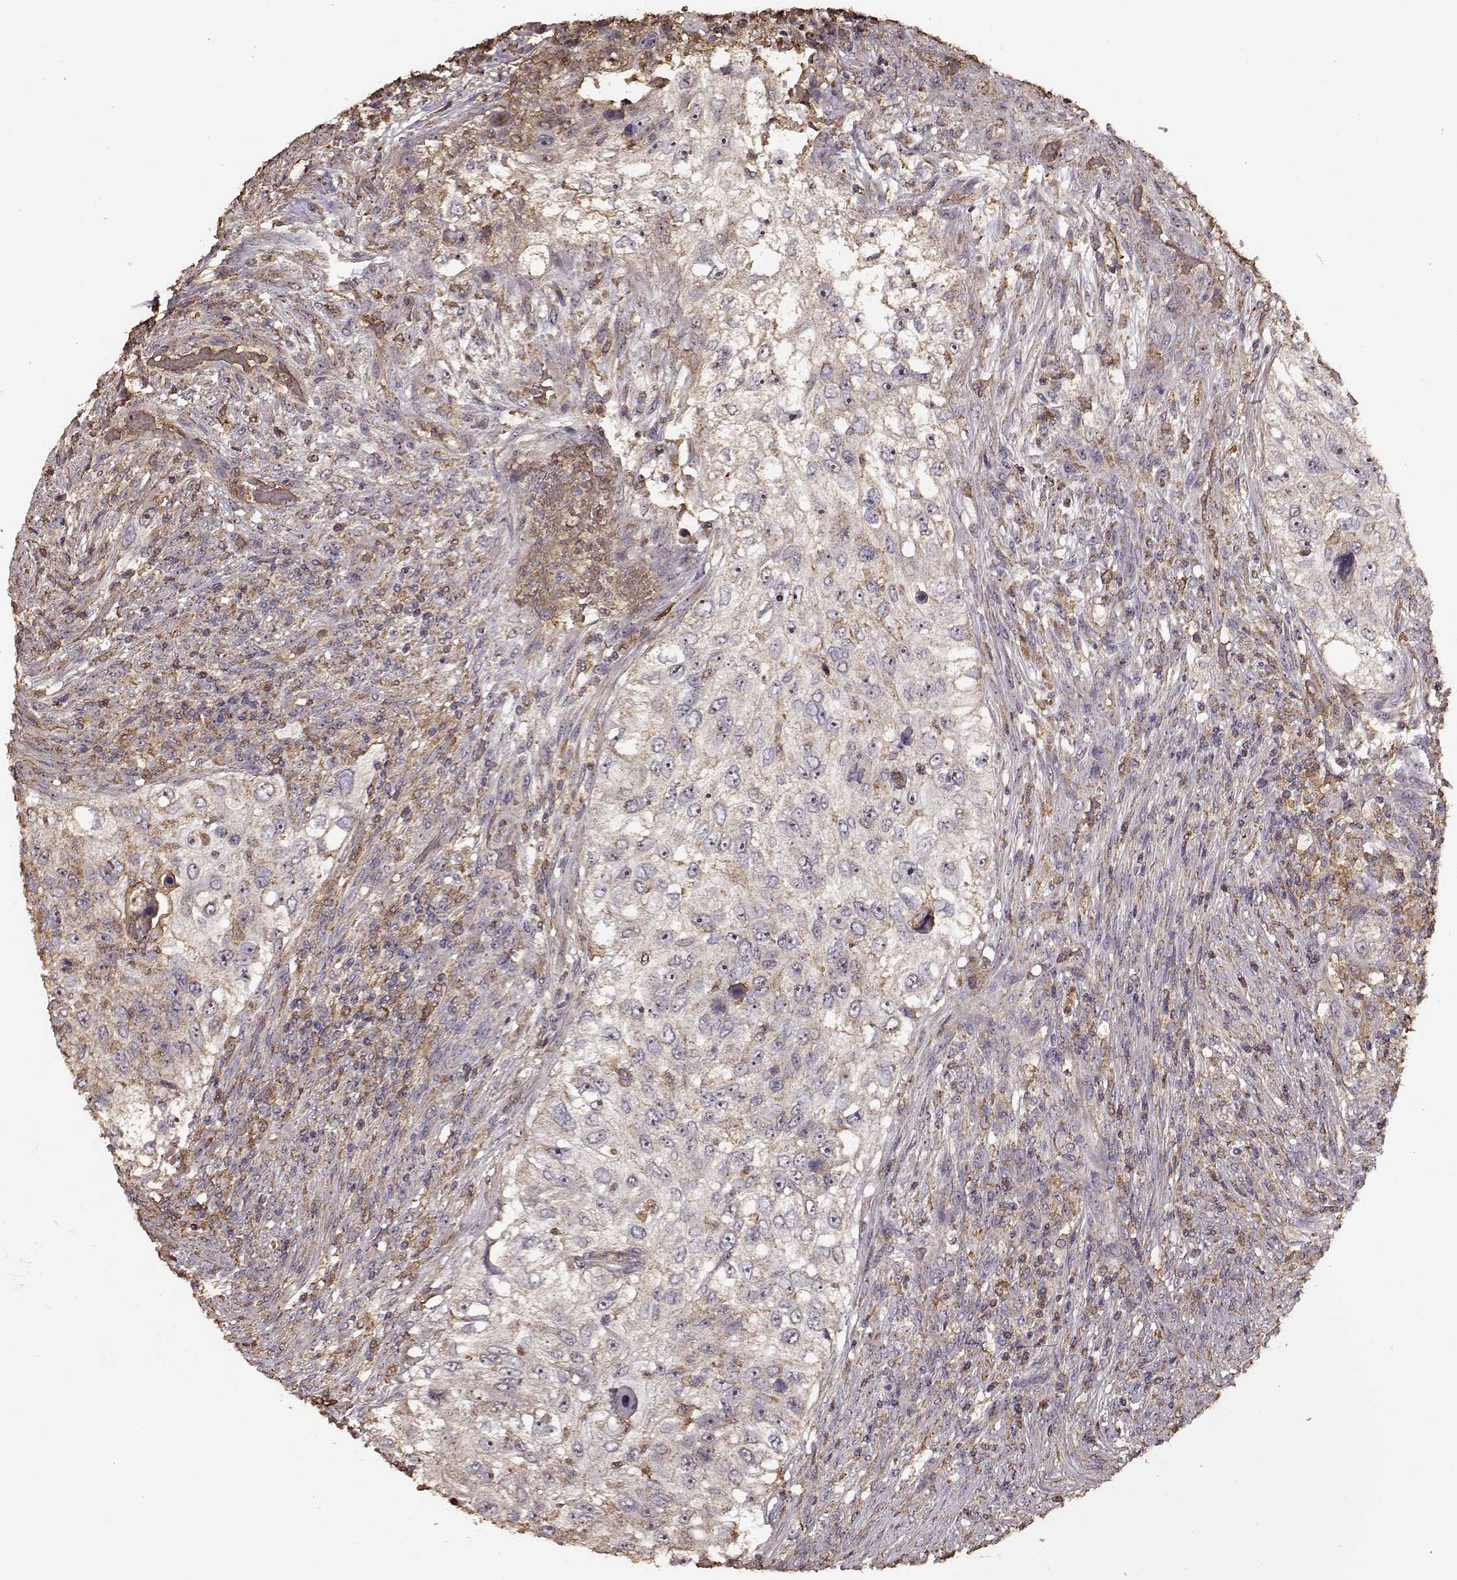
{"staining": {"intensity": "weak", "quantity": "<25%", "location": "cytoplasmic/membranous"}, "tissue": "urothelial cancer", "cell_type": "Tumor cells", "image_type": "cancer", "snomed": [{"axis": "morphology", "description": "Urothelial carcinoma, High grade"}, {"axis": "topography", "description": "Urinary bladder"}], "caption": "Immunohistochemistry photomicrograph of urothelial cancer stained for a protein (brown), which shows no expression in tumor cells. The staining was performed using DAB to visualize the protein expression in brown, while the nuclei were stained in blue with hematoxylin (Magnification: 20x).", "gene": "PTGES2", "patient": {"sex": "female", "age": 60}}